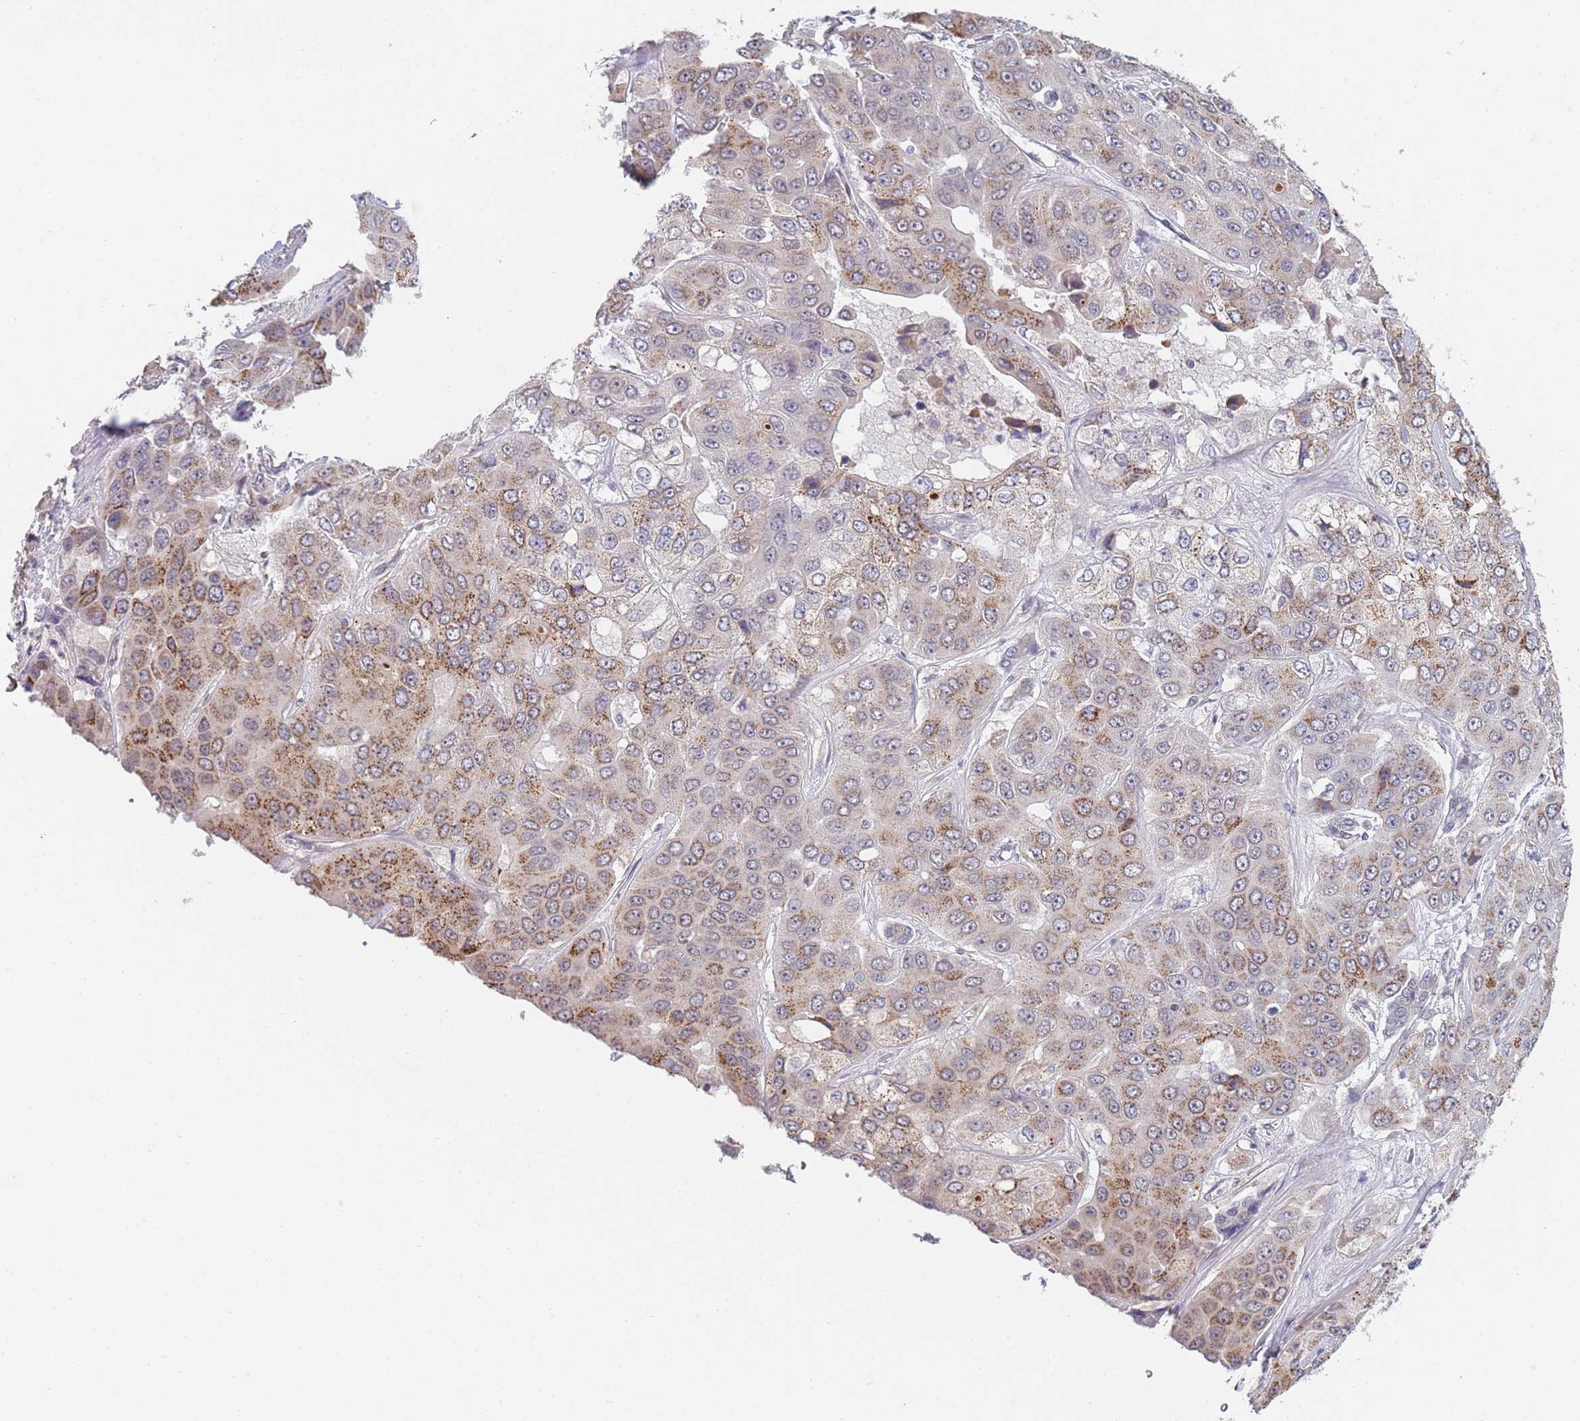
{"staining": {"intensity": "moderate", "quantity": "25%-75%", "location": "cytoplasmic/membranous"}, "tissue": "liver cancer", "cell_type": "Tumor cells", "image_type": "cancer", "snomed": [{"axis": "morphology", "description": "Cholangiocarcinoma"}, {"axis": "topography", "description": "Liver"}], "caption": "Immunohistochemistry staining of liver cancer, which exhibits medium levels of moderate cytoplasmic/membranous positivity in about 25%-75% of tumor cells indicating moderate cytoplasmic/membranous protein expression. The staining was performed using DAB (3,3'-diaminobenzidine) (brown) for protein detection and nuclei were counterstained in hematoxylin (blue).", "gene": "B4GALT4", "patient": {"sex": "female", "age": 52}}